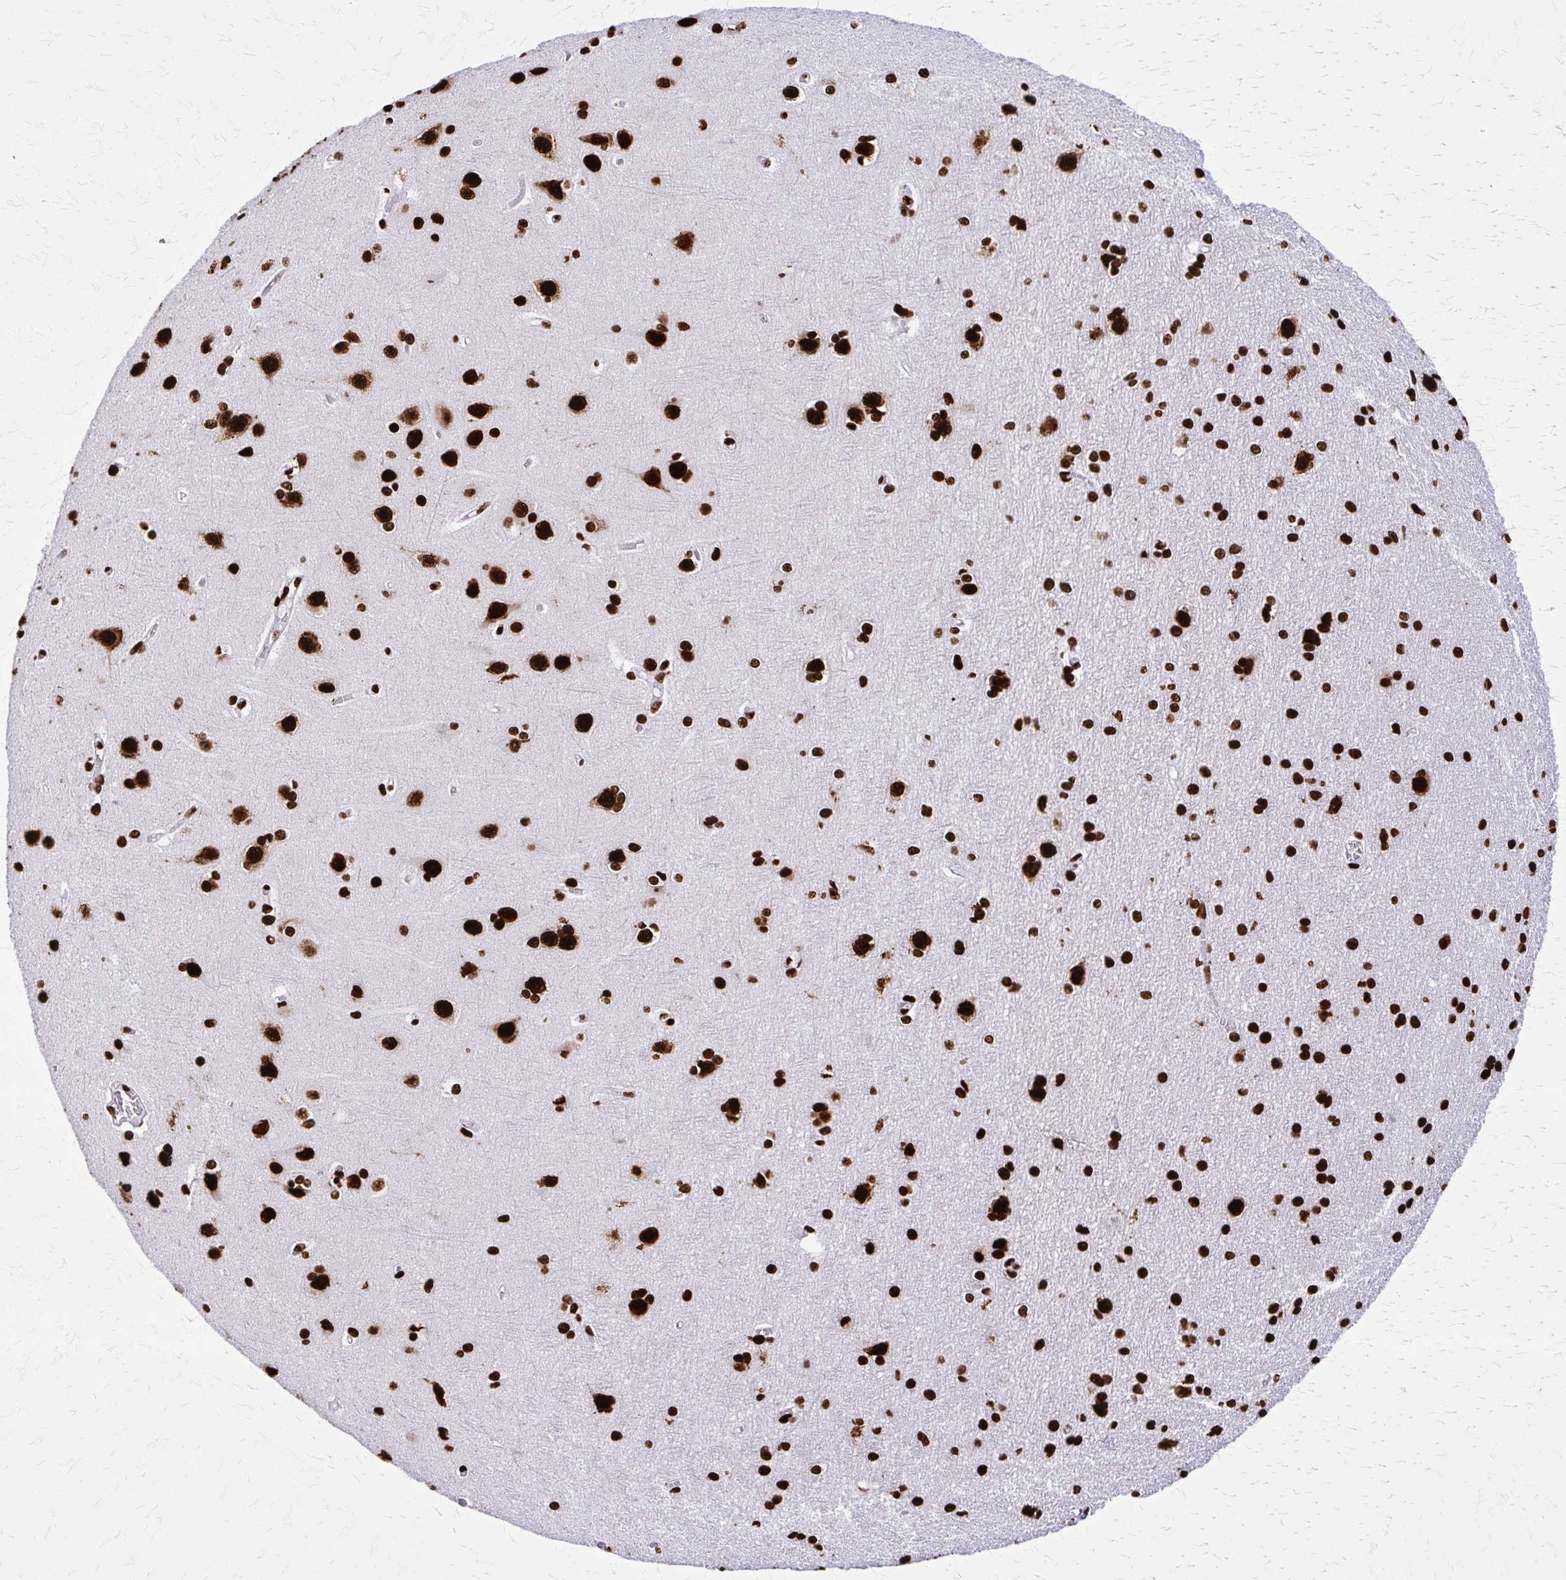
{"staining": {"intensity": "strong", "quantity": ">75%", "location": "nuclear"}, "tissue": "cerebral cortex", "cell_type": "Endothelial cells", "image_type": "normal", "snomed": [{"axis": "morphology", "description": "Normal tissue, NOS"}, {"axis": "topography", "description": "Cerebral cortex"}], "caption": "A histopathology image showing strong nuclear staining in about >75% of endothelial cells in normal cerebral cortex, as visualized by brown immunohistochemical staining.", "gene": "SFPQ", "patient": {"sex": "male", "age": 37}}